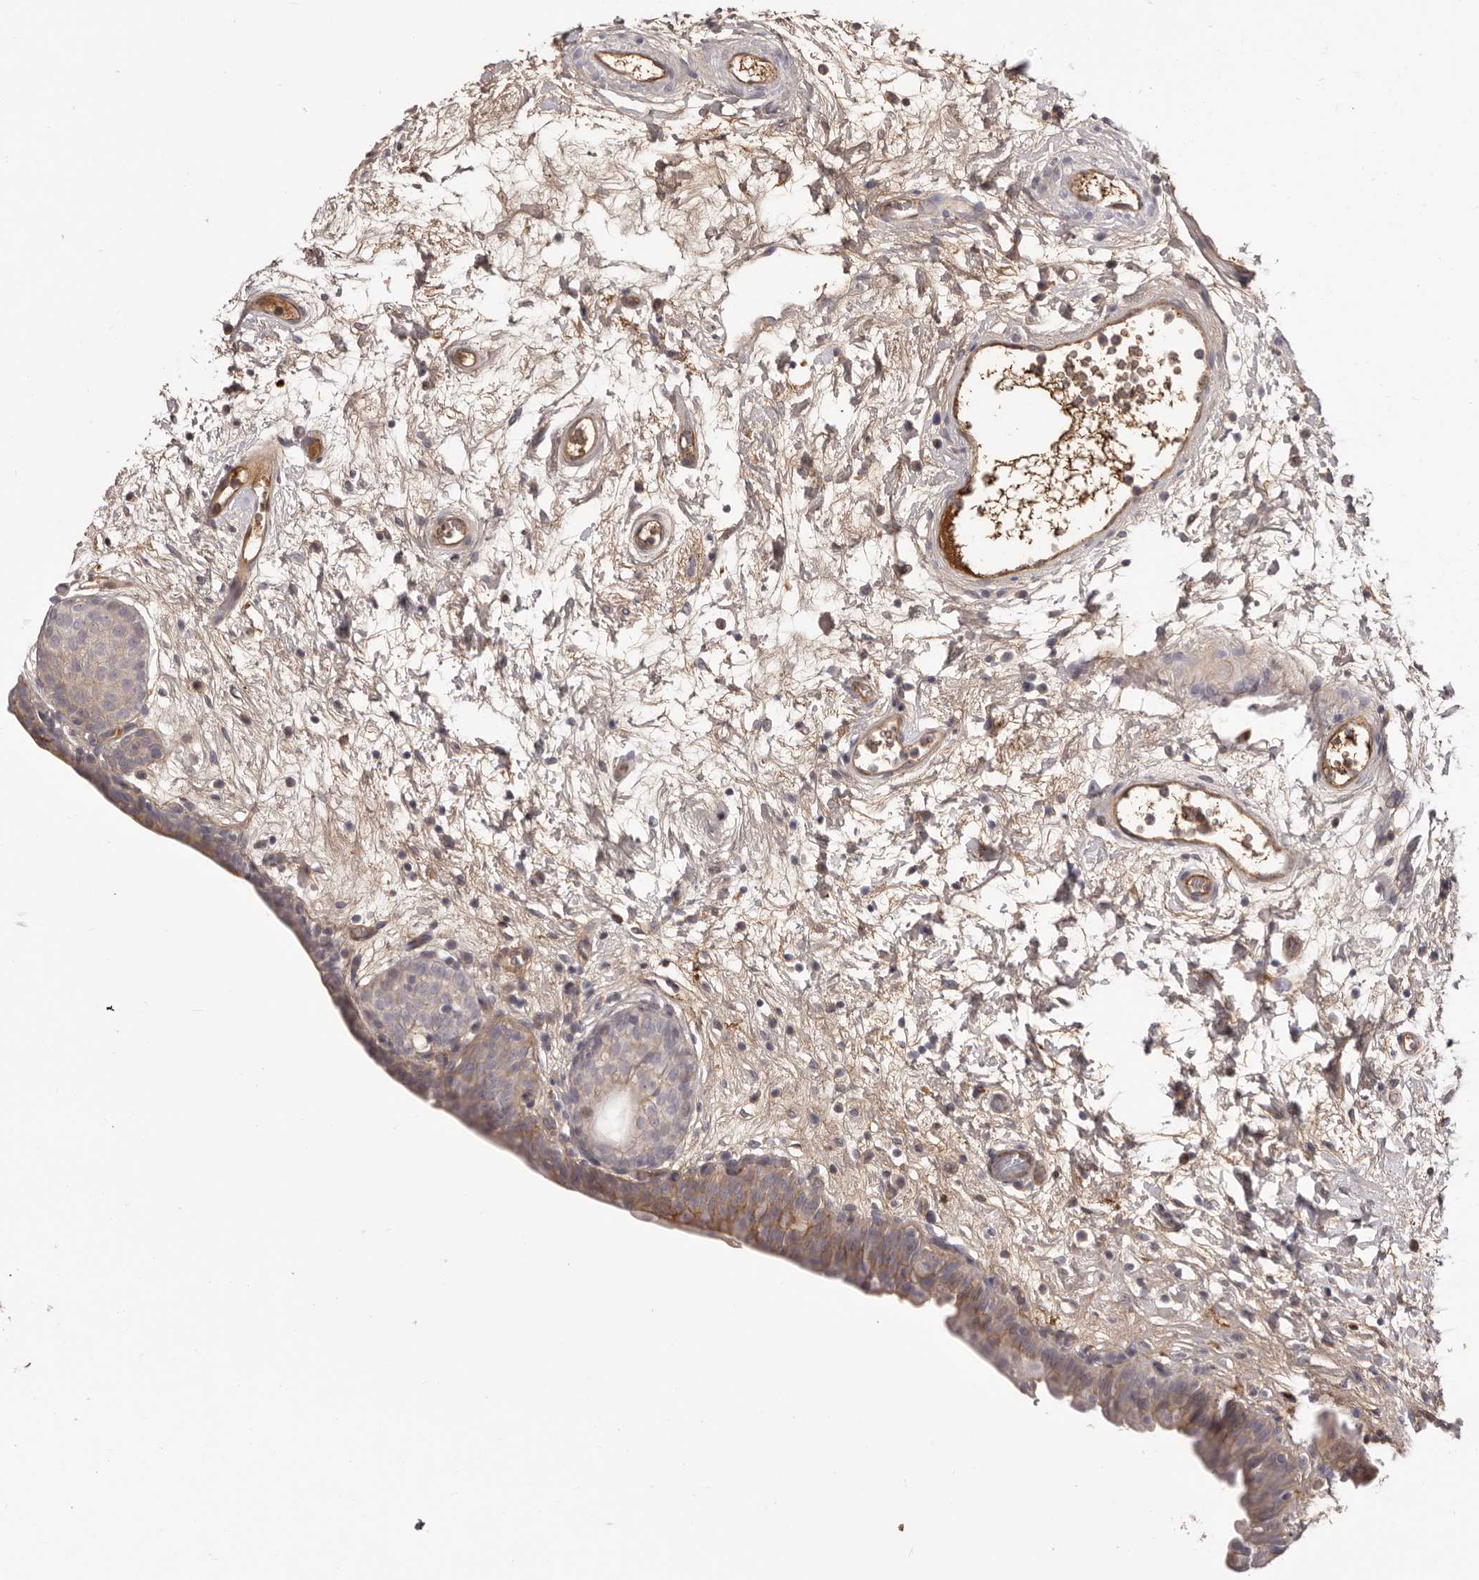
{"staining": {"intensity": "moderate", "quantity": "25%-75%", "location": "cytoplasmic/membranous"}, "tissue": "urinary bladder", "cell_type": "Urothelial cells", "image_type": "normal", "snomed": [{"axis": "morphology", "description": "Normal tissue, NOS"}, {"axis": "topography", "description": "Urinary bladder"}], "caption": "Brown immunohistochemical staining in unremarkable human urinary bladder demonstrates moderate cytoplasmic/membranous expression in about 25%-75% of urothelial cells. Using DAB (3,3'-diaminobenzidine) (brown) and hematoxylin (blue) stains, captured at high magnification using brightfield microscopy.", "gene": "OTUD3", "patient": {"sex": "male", "age": 83}}